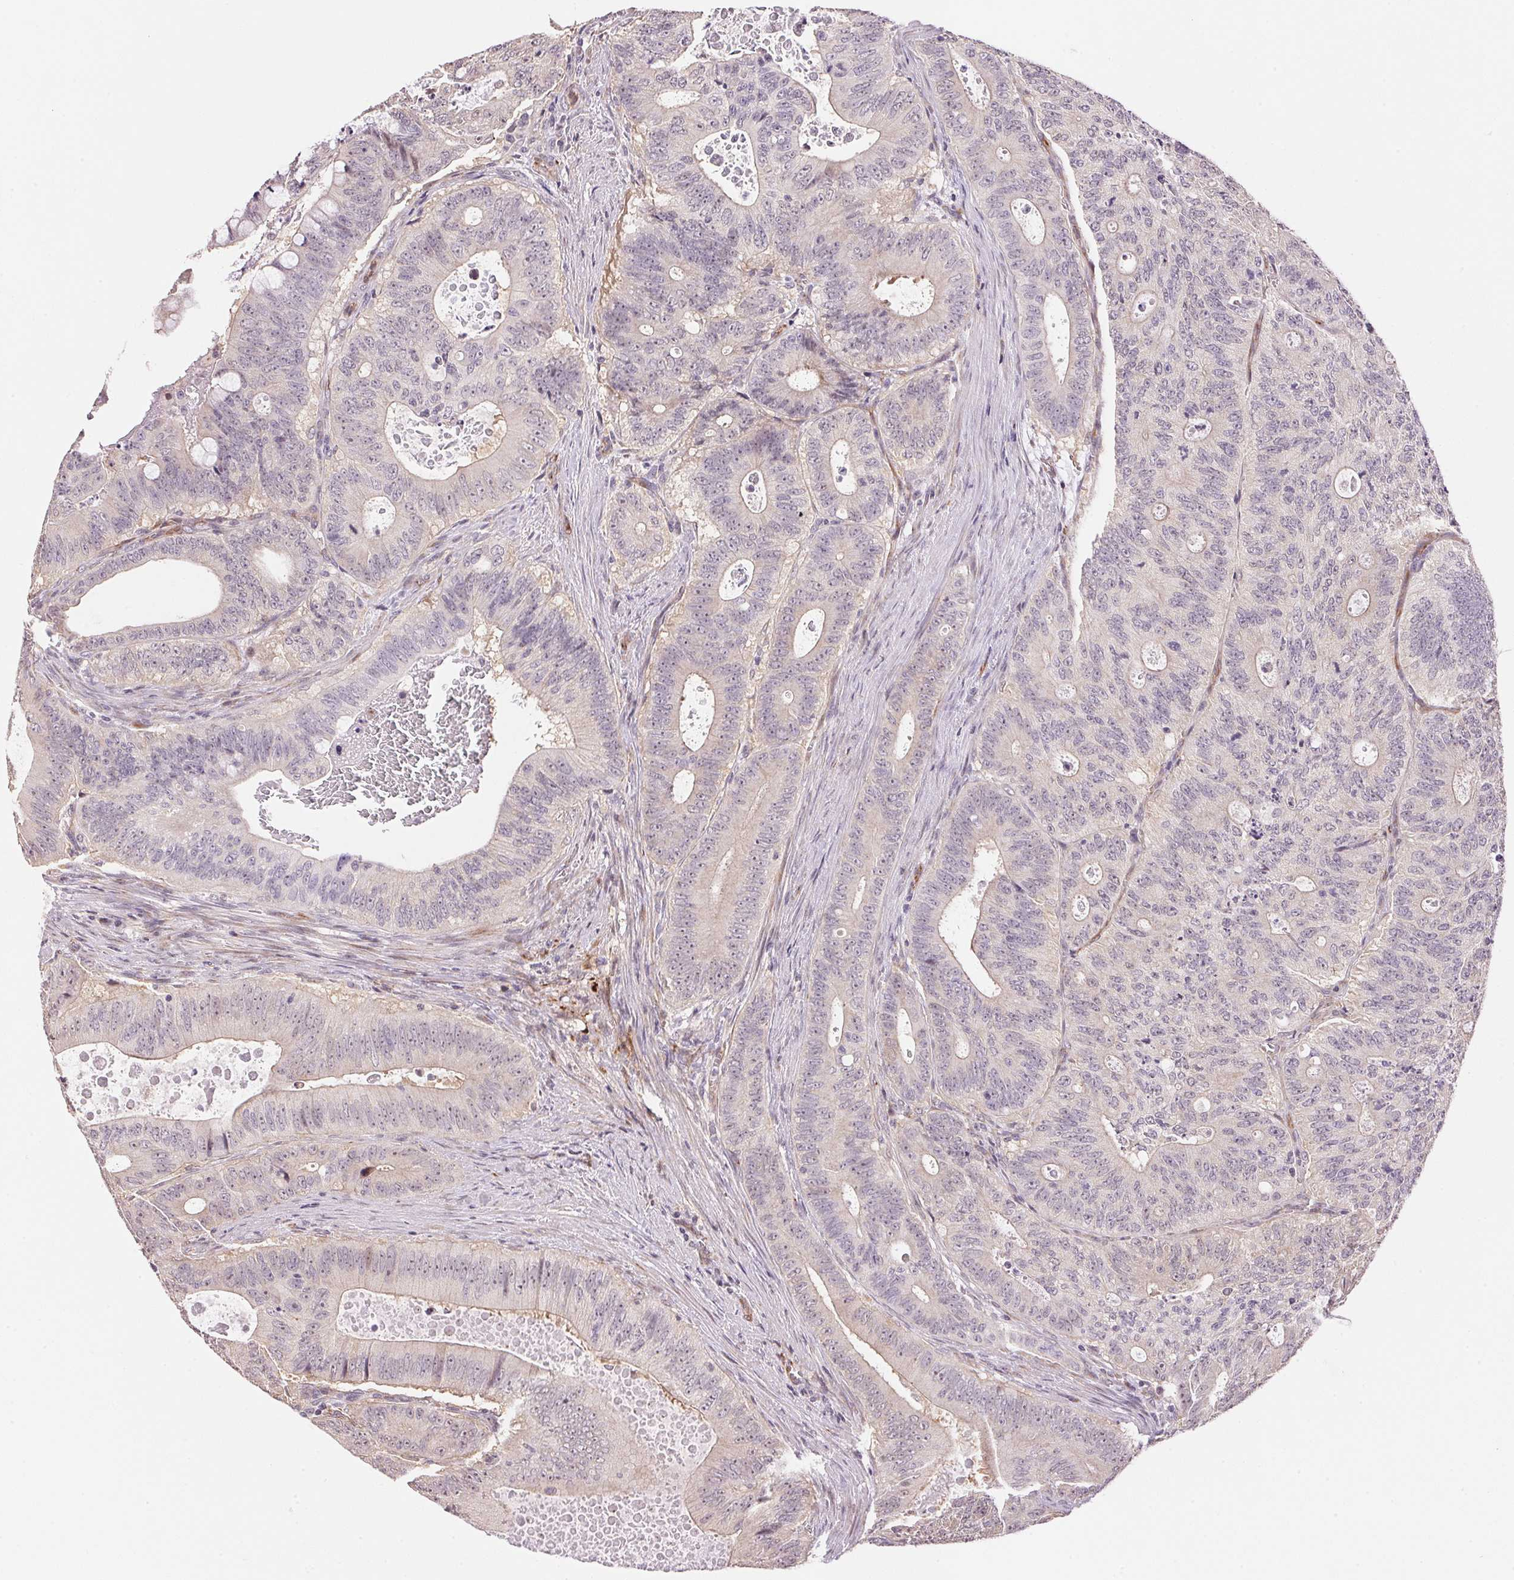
{"staining": {"intensity": "weak", "quantity": "<25%", "location": "cytoplasmic/membranous"}, "tissue": "colorectal cancer", "cell_type": "Tumor cells", "image_type": "cancer", "snomed": [{"axis": "morphology", "description": "Adenocarcinoma, NOS"}, {"axis": "topography", "description": "Colon"}], "caption": "Immunohistochemistry histopathology image of neoplastic tissue: human colorectal adenocarcinoma stained with DAB (3,3'-diaminobenzidine) reveals no significant protein expression in tumor cells.", "gene": "GYG2", "patient": {"sex": "male", "age": 62}}